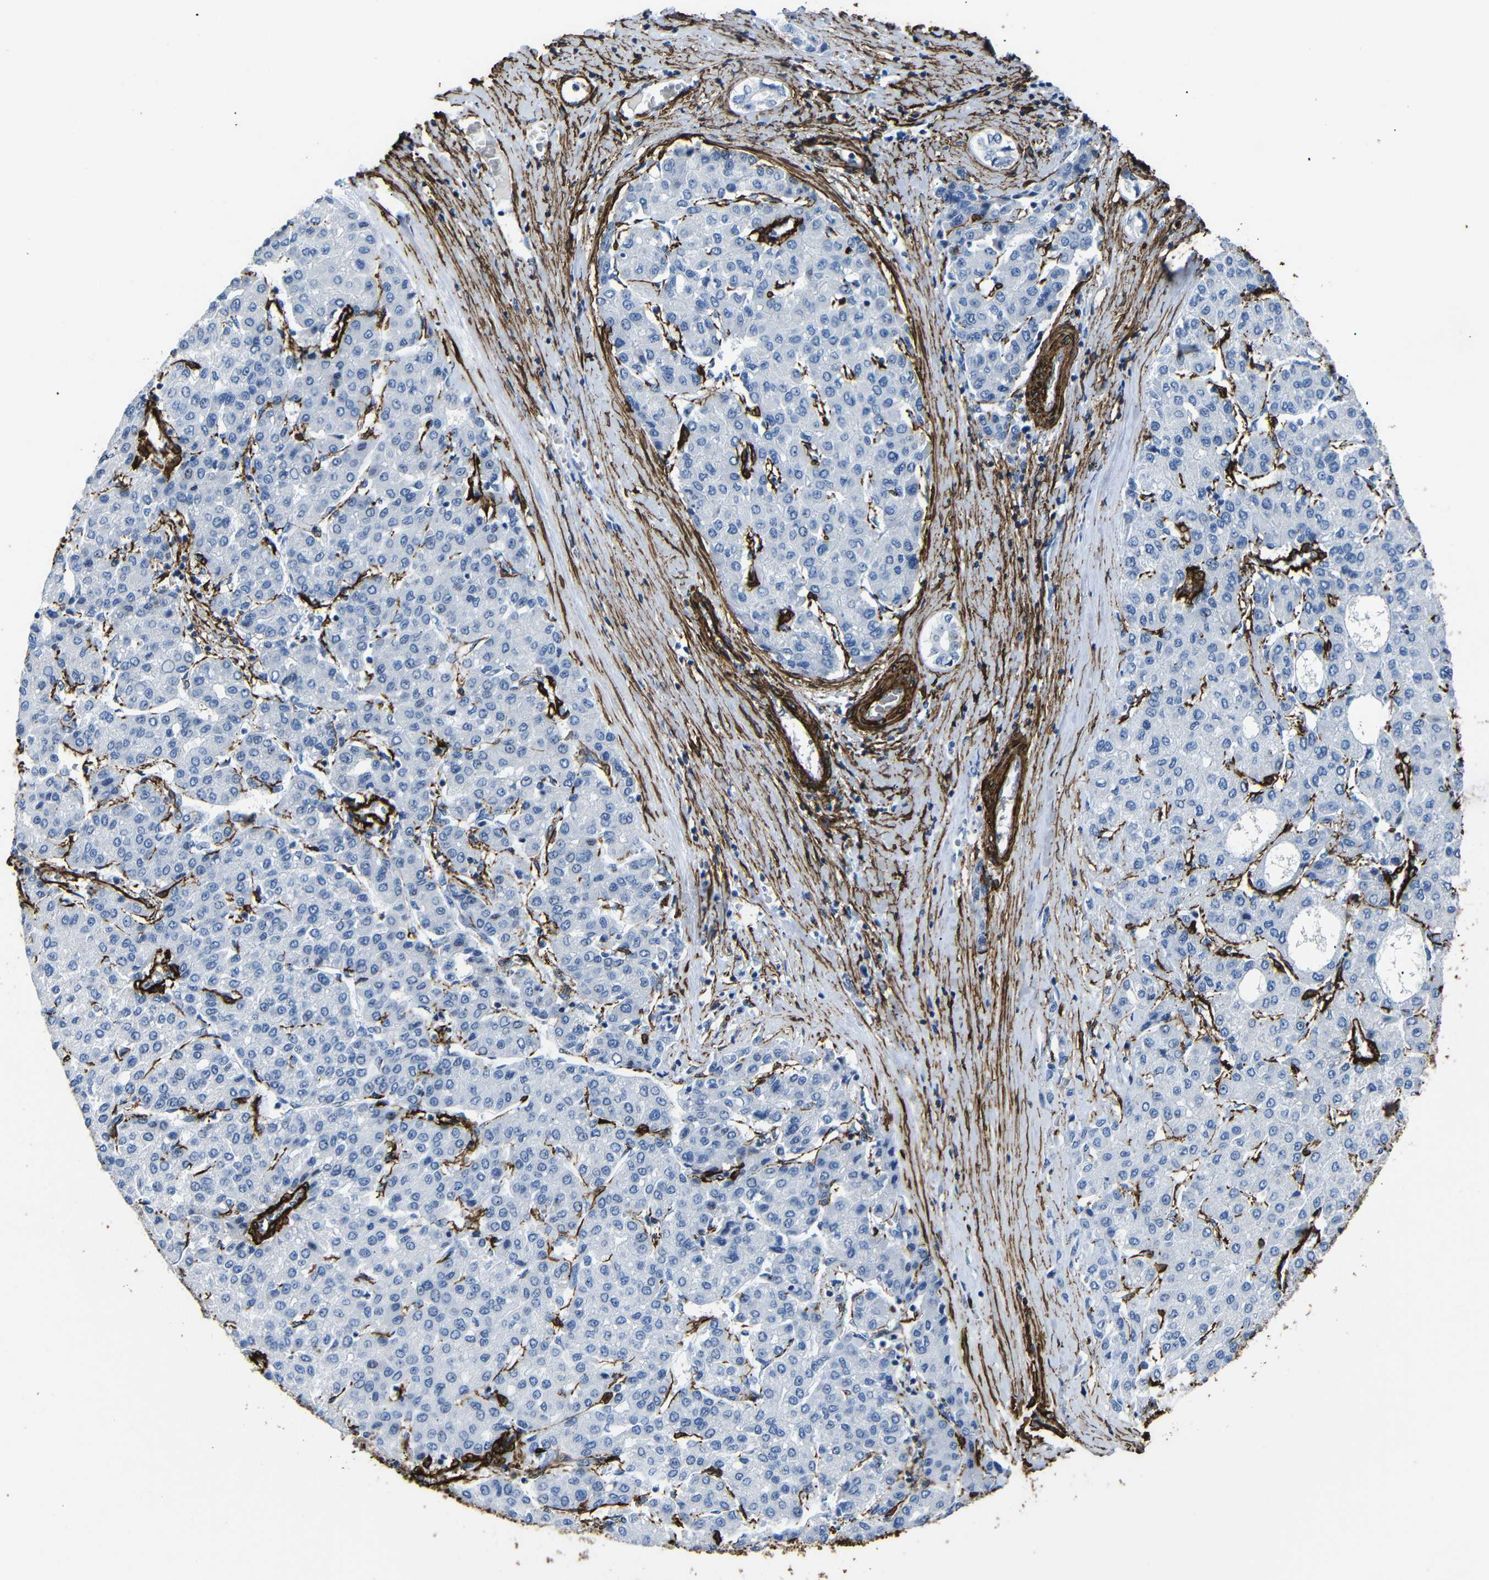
{"staining": {"intensity": "negative", "quantity": "none", "location": "none"}, "tissue": "liver cancer", "cell_type": "Tumor cells", "image_type": "cancer", "snomed": [{"axis": "morphology", "description": "Carcinoma, Hepatocellular, NOS"}, {"axis": "topography", "description": "Liver"}], "caption": "Liver cancer (hepatocellular carcinoma) was stained to show a protein in brown. There is no significant staining in tumor cells.", "gene": "ACTA2", "patient": {"sex": "male", "age": 65}}